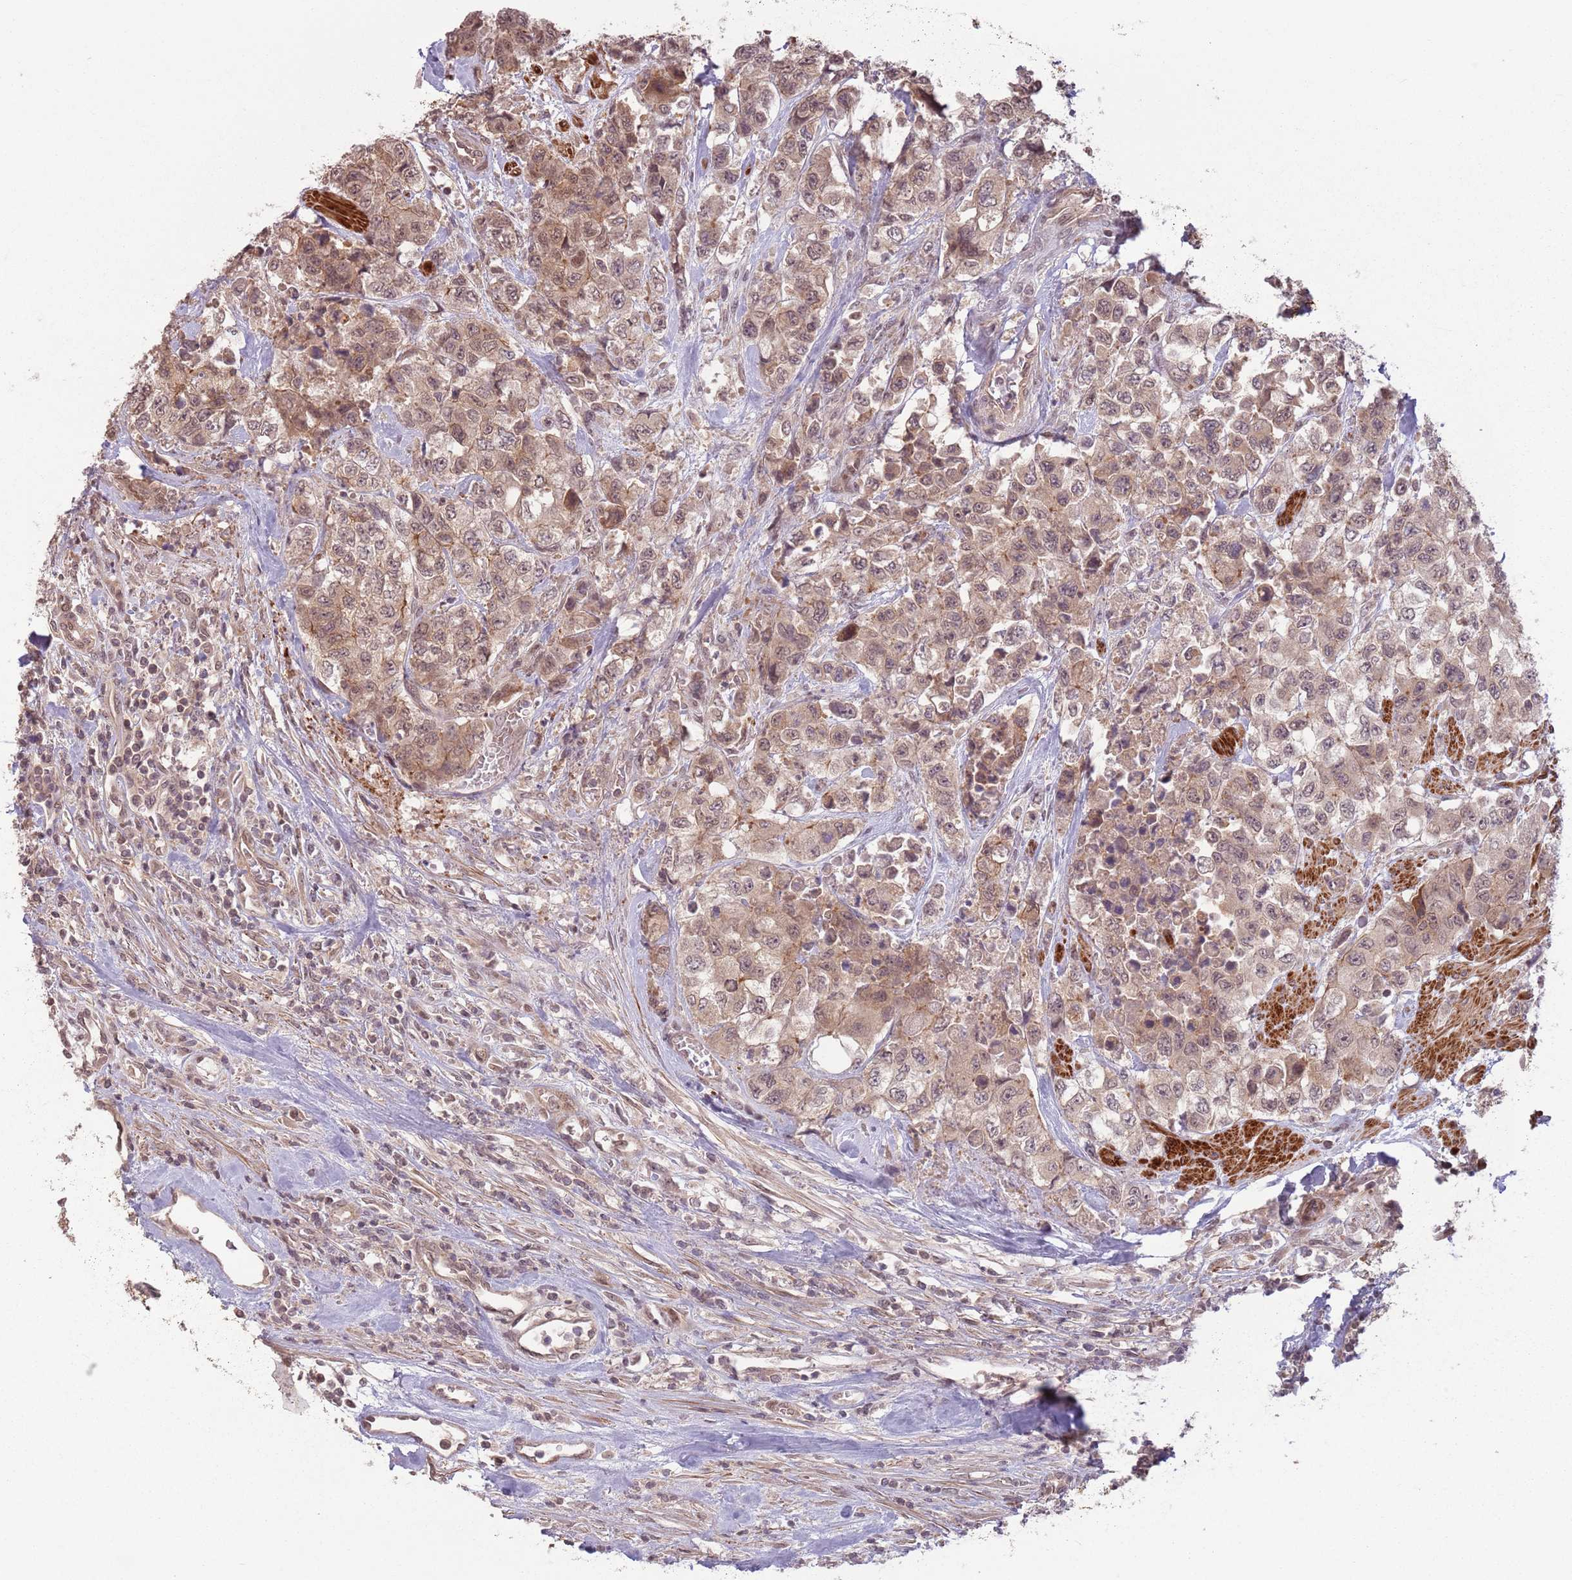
{"staining": {"intensity": "weak", "quantity": ">75%", "location": "cytoplasmic/membranous,nuclear"}, "tissue": "urothelial cancer", "cell_type": "Tumor cells", "image_type": "cancer", "snomed": [{"axis": "morphology", "description": "Urothelial carcinoma, High grade"}, {"axis": "topography", "description": "Urinary bladder"}], "caption": "Tumor cells show low levels of weak cytoplasmic/membranous and nuclear expression in approximately >75% of cells in high-grade urothelial carcinoma.", "gene": "CCDC154", "patient": {"sex": "female", "age": 78}}